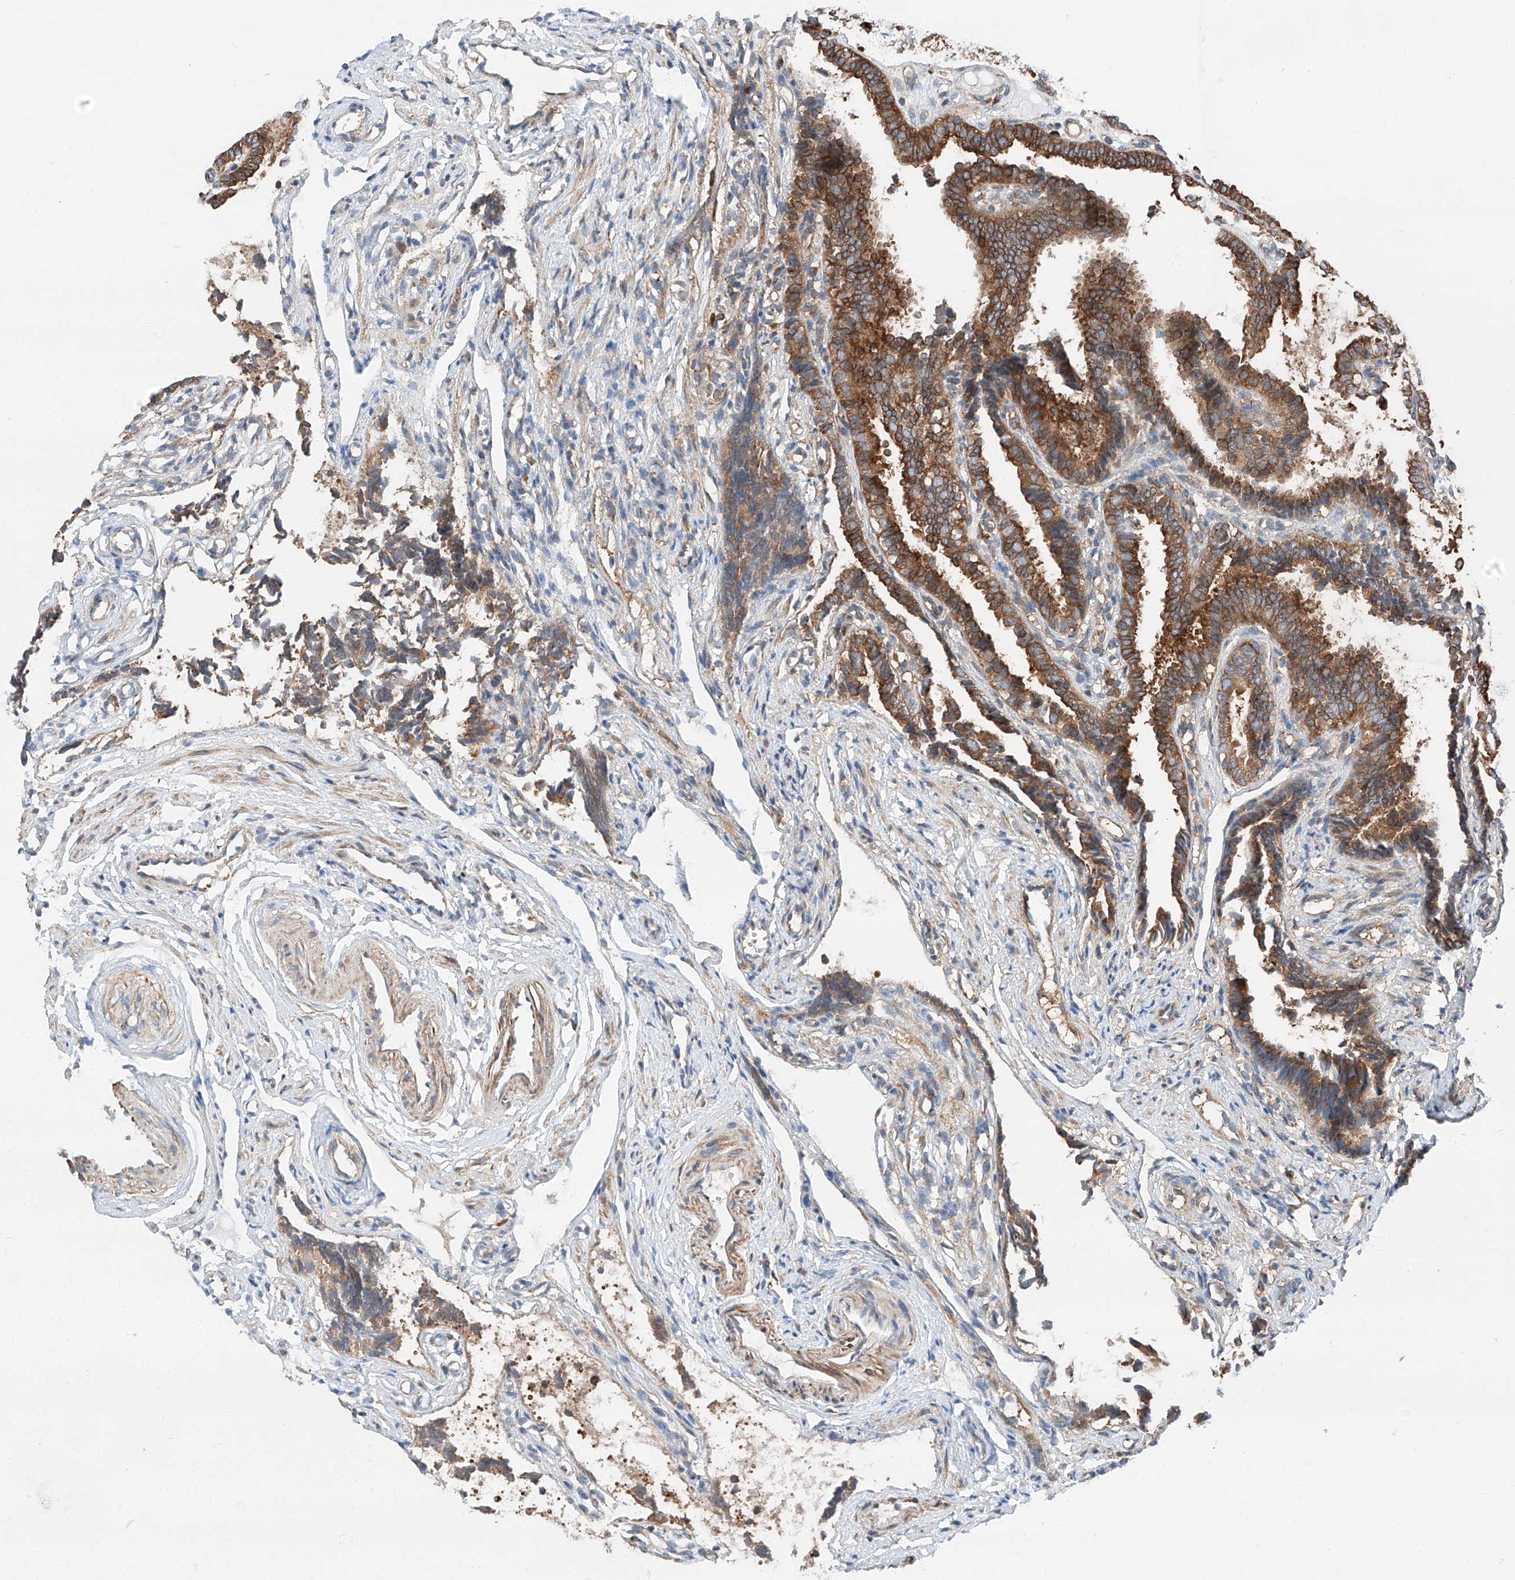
{"staining": {"intensity": "strong", "quantity": ">75%", "location": "cytoplasmic/membranous"}, "tissue": "fallopian tube", "cell_type": "Glandular cells", "image_type": "normal", "snomed": [{"axis": "morphology", "description": "Normal tissue, NOS"}, {"axis": "topography", "description": "Fallopian tube"}], "caption": "A photomicrograph of fallopian tube stained for a protein displays strong cytoplasmic/membranous brown staining in glandular cells. (Stains: DAB in brown, nuclei in blue, Microscopy: brightfield microscopy at high magnification).", "gene": "ZC3H15", "patient": {"sex": "female", "age": 39}}